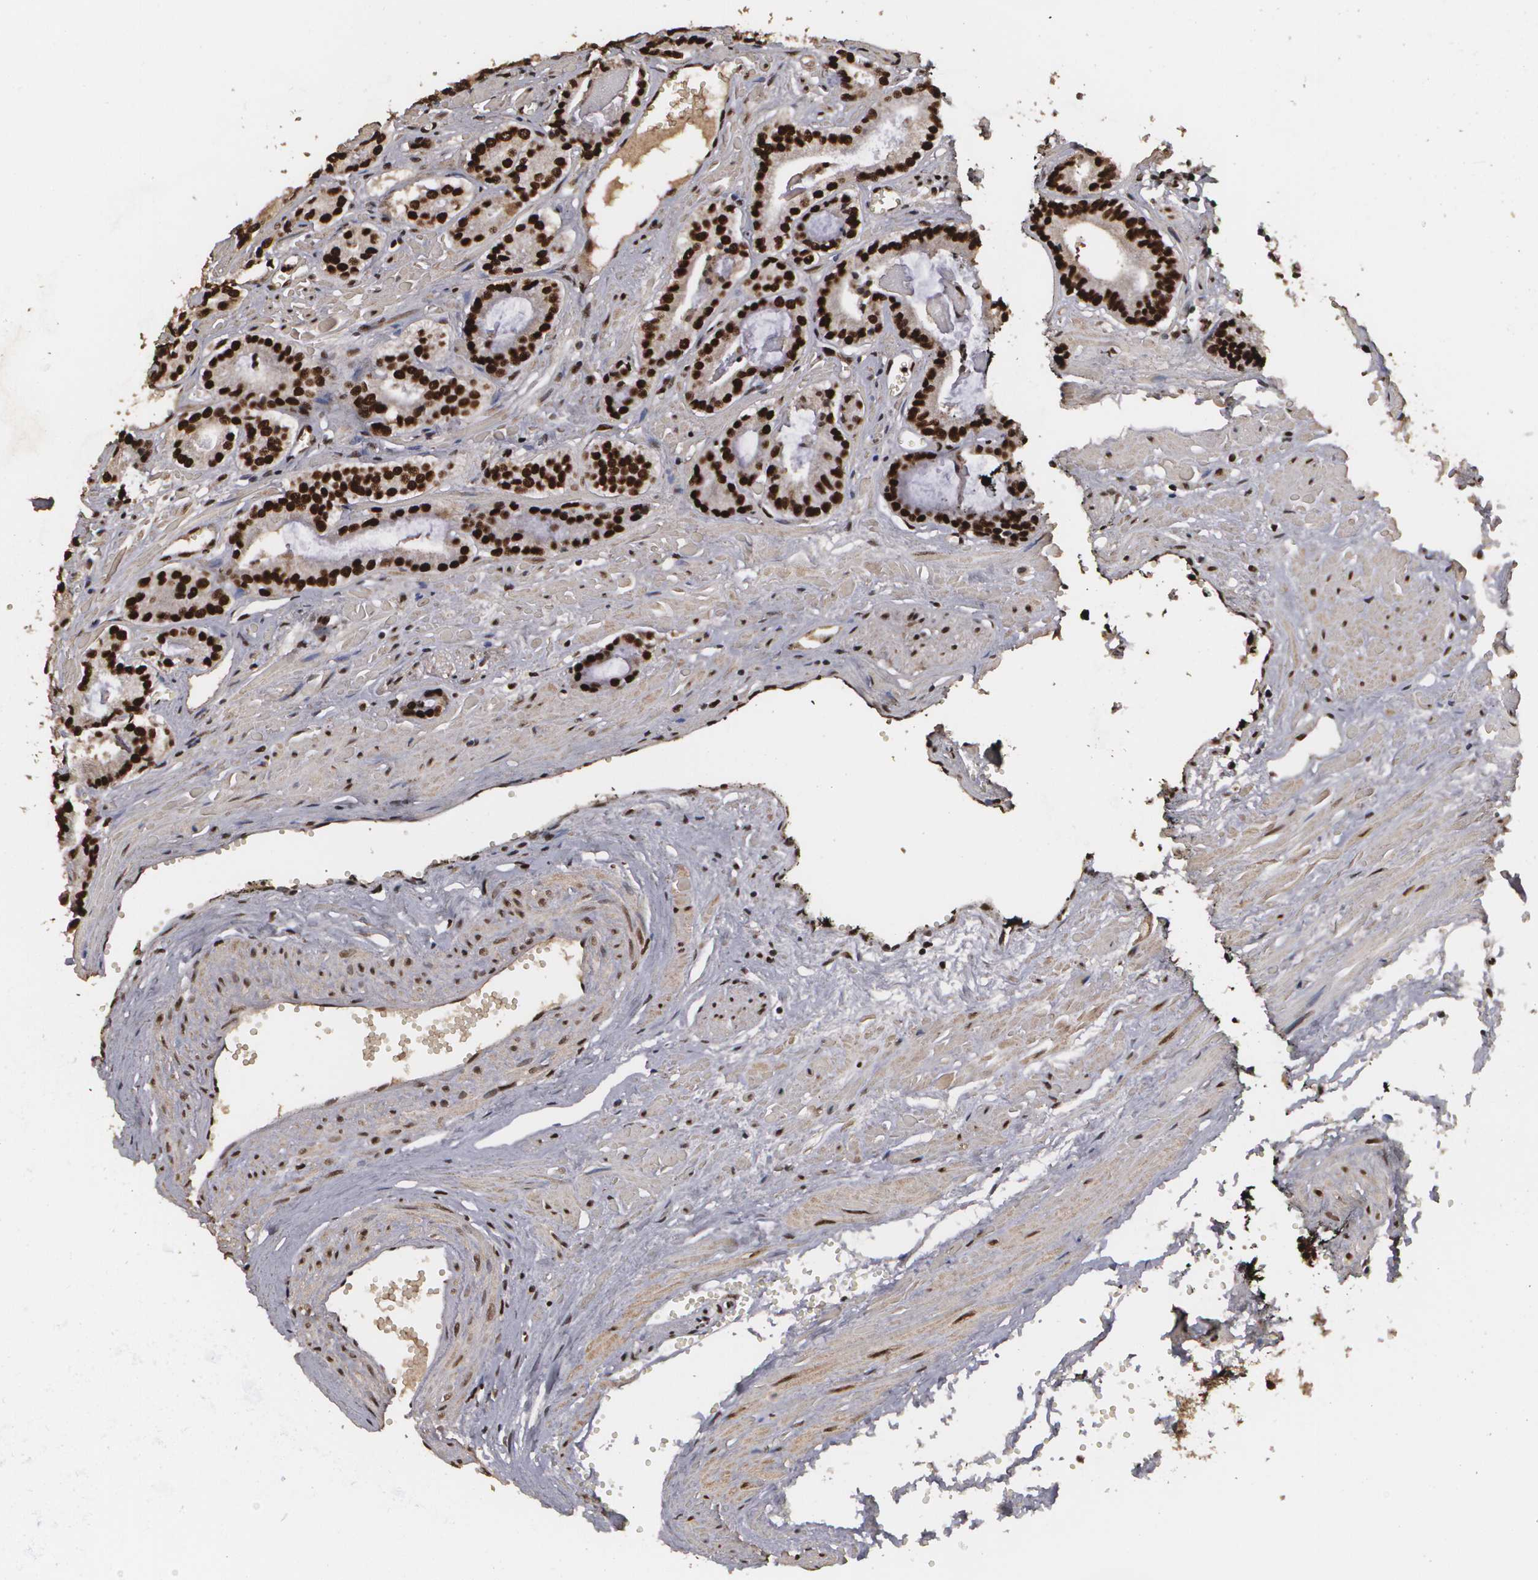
{"staining": {"intensity": "strong", "quantity": ">75%", "location": "cytoplasmic/membranous,nuclear"}, "tissue": "prostate cancer", "cell_type": "Tumor cells", "image_type": "cancer", "snomed": [{"axis": "morphology", "description": "Adenocarcinoma, High grade"}, {"axis": "topography", "description": "Prostate"}], "caption": "Strong cytoplasmic/membranous and nuclear positivity is seen in approximately >75% of tumor cells in prostate cancer (adenocarcinoma (high-grade)).", "gene": "RCOR1", "patient": {"sex": "male", "age": 56}}